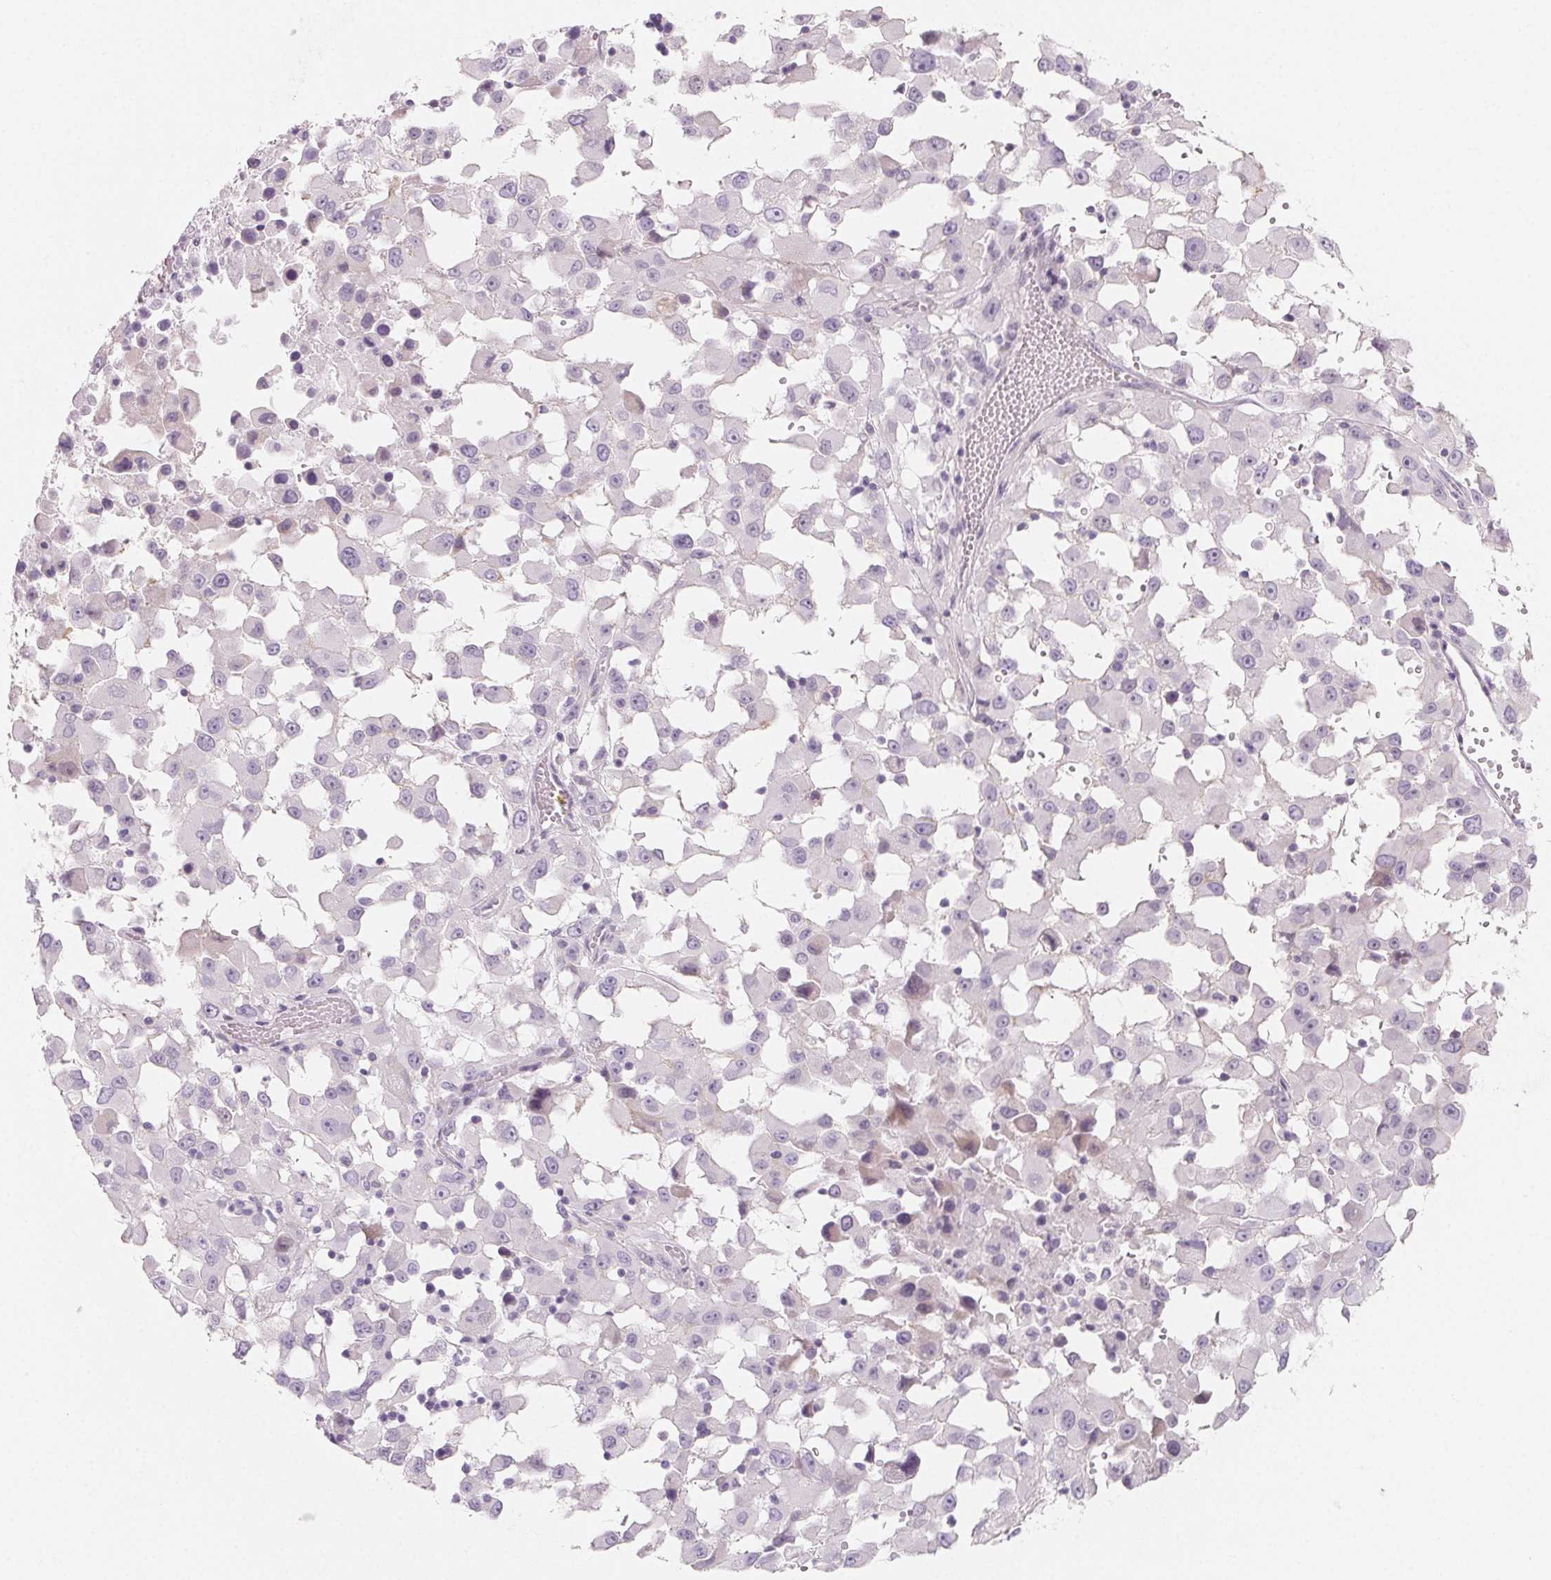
{"staining": {"intensity": "negative", "quantity": "none", "location": "none"}, "tissue": "melanoma", "cell_type": "Tumor cells", "image_type": "cancer", "snomed": [{"axis": "morphology", "description": "Malignant melanoma, Metastatic site"}, {"axis": "topography", "description": "Soft tissue"}], "caption": "The histopathology image exhibits no staining of tumor cells in melanoma. Nuclei are stained in blue.", "gene": "SH3GL2", "patient": {"sex": "male", "age": 50}}